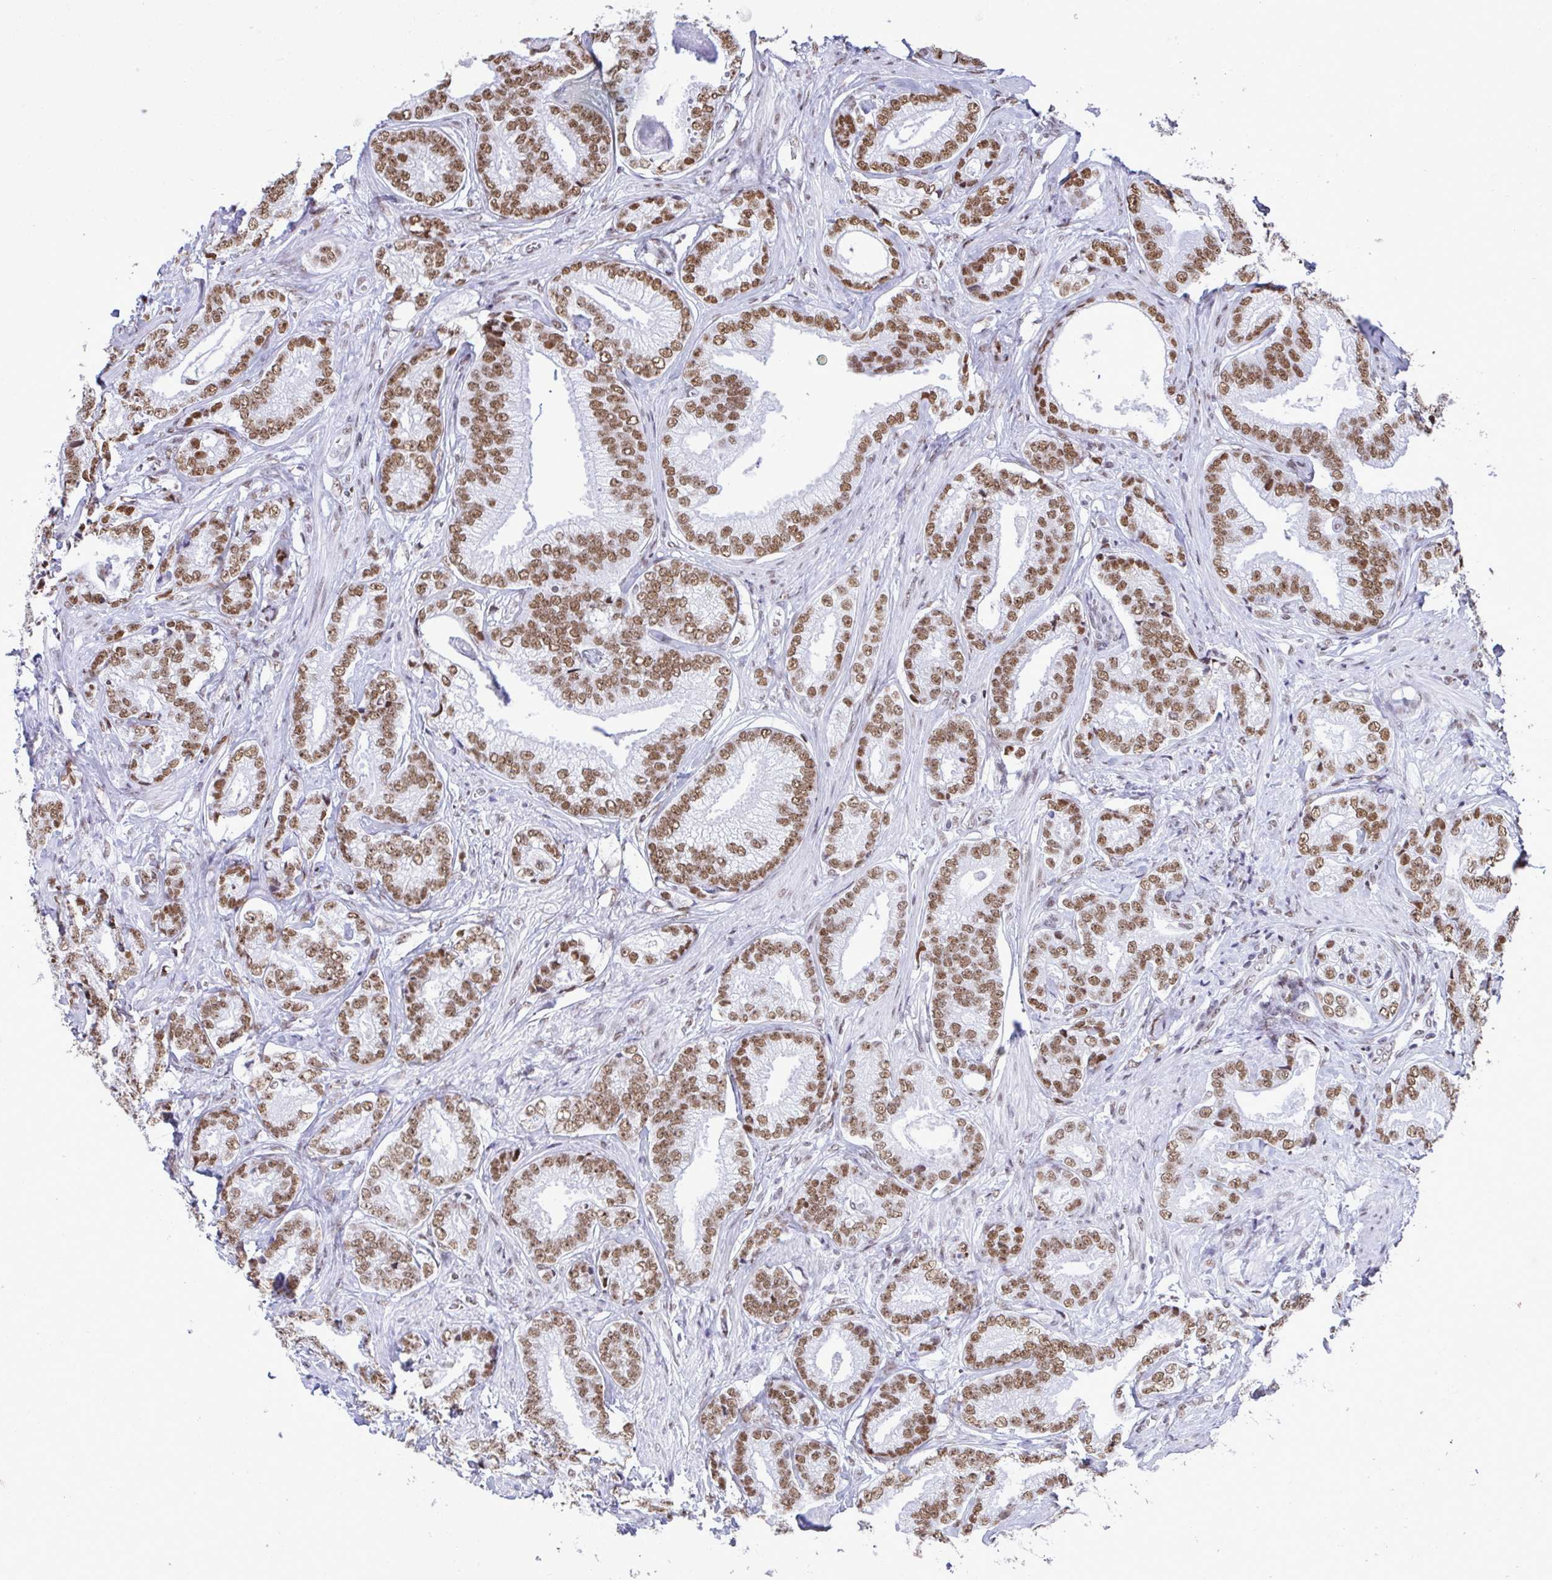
{"staining": {"intensity": "moderate", "quantity": ">75%", "location": "nuclear"}, "tissue": "prostate cancer", "cell_type": "Tumor cells", "image_type": "cancer", "snomed": [{"axis": "morphology", "description": "Adenocarcinoma, Low grade"}, {"axis": "topography", "description": "Prostate"}], "caption": "Moderate nuclear staining is present in about >75% of tumor cells in prostate cancer.", "gene": "DDX52", "patient": {"sex": "male", "age": 63}}